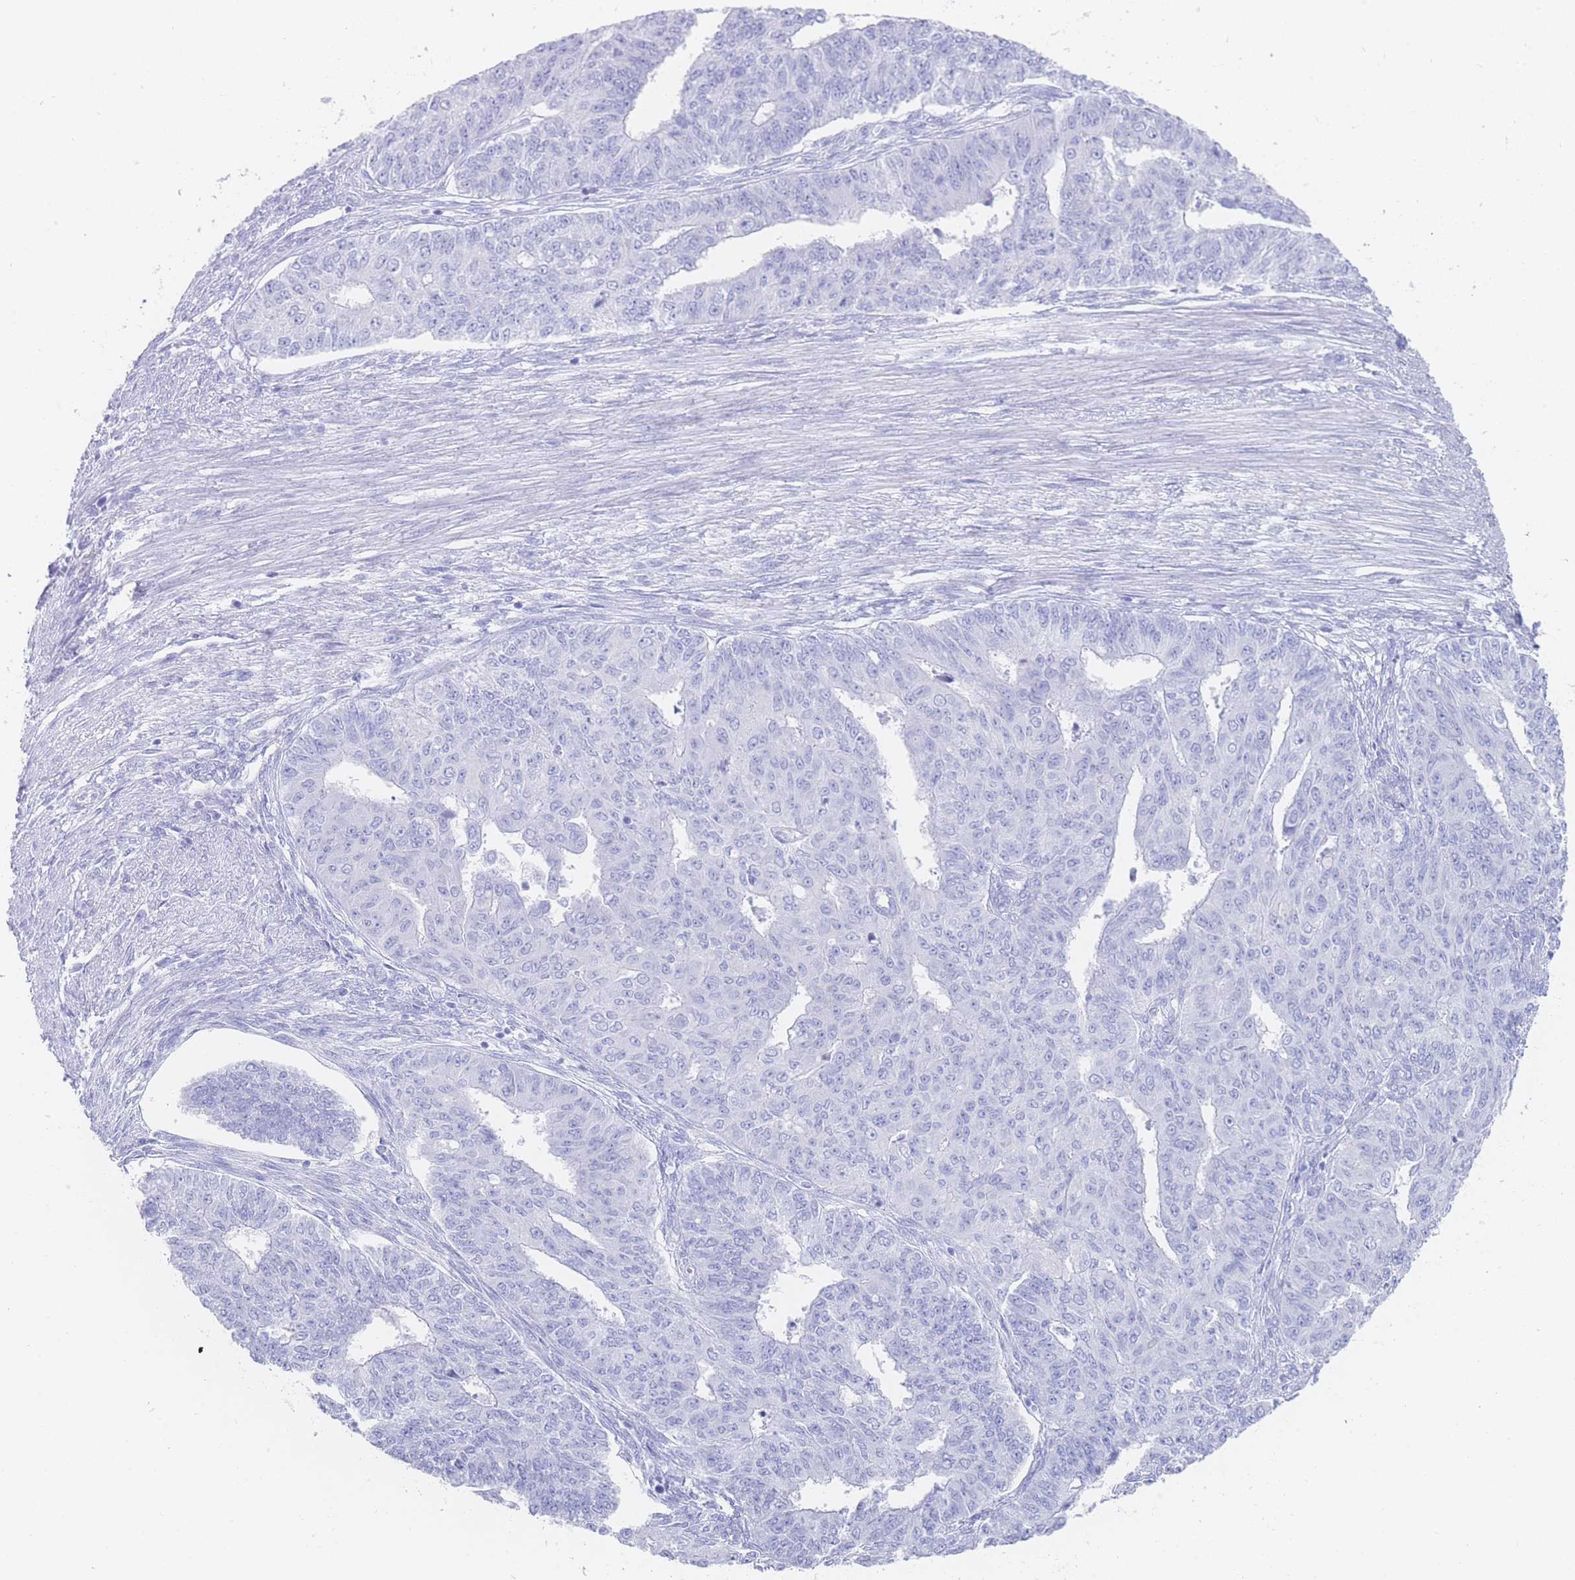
{"staining": {"intensity": "negative", "quantity": "none", "location": "none"}, "tissue": "endometrial cancer", "cell_type": "Tumor cells", "image_type": "cancer", "snomed": [{"axis": "morphology", "description": "Adenocarcinoma, NOS"}, {"axis": "topography", "description": "Endometrium"}], "caption": "This photomicrograph is of endometrial adenocarcinoma stained with immunohistochemistry (IHC) to label a protein in brown with the nuclei are counter-stained blue. There is no expression in tumor cells.", "gene": "LRRC37A", "patient": {"sex": "female", "age": 32}}